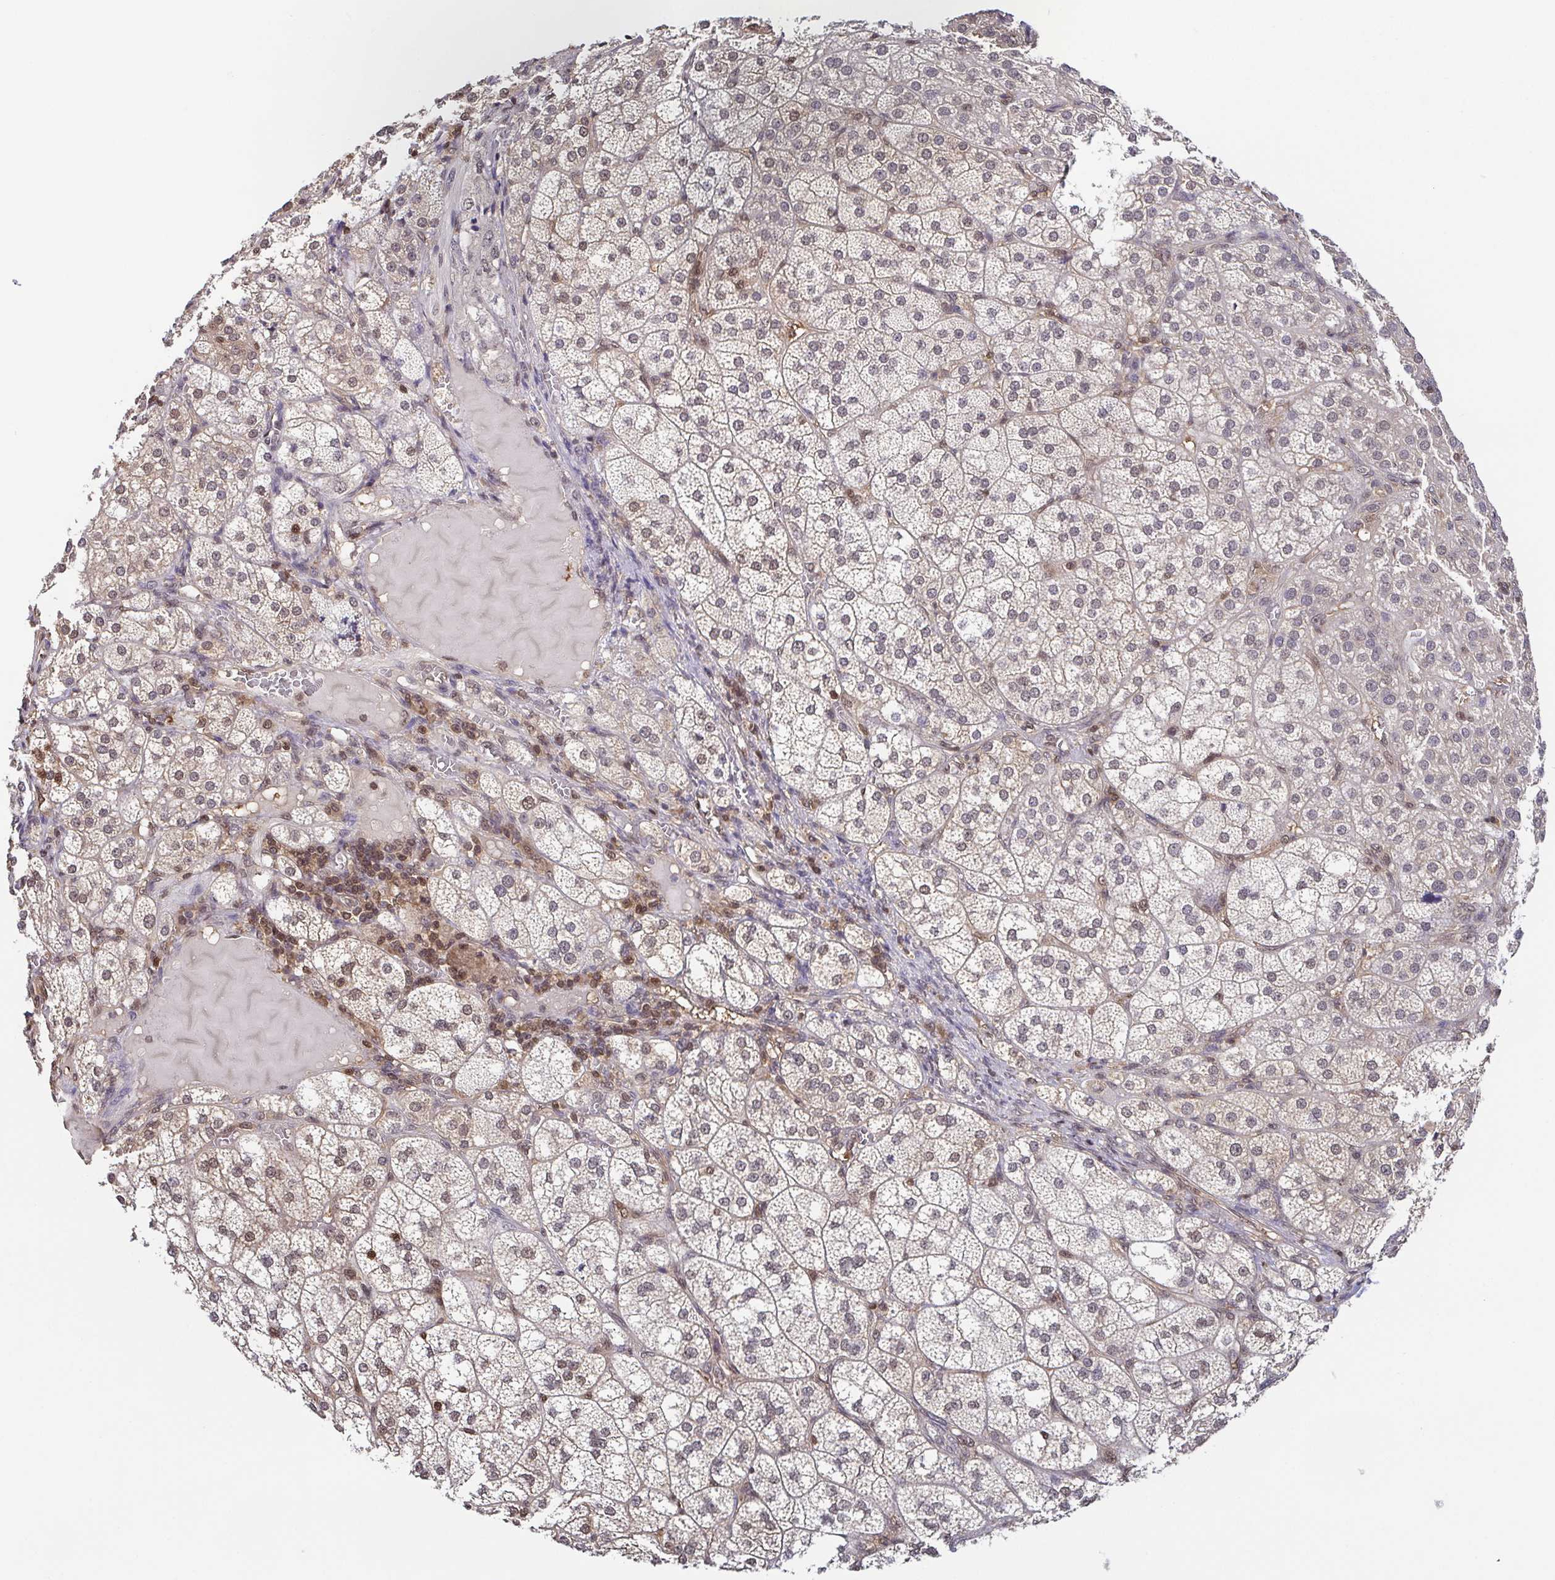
{"staining": {"intensity": "moderate", "quantity": "25%-75%", "location": "cytoplasmic/membranous,nuclear"}, "tissue": "adrenal gland", "cell_type": "Glandular cells", "image_type": "normal", "snomed": [{"axis": "morphology", "description": "Normal tissue, NOS"}, {"axis": "topography", "description": "Adrenal gland"}], "caption": "This histopathology image demonstrates unremarkable adrenal gland stained with immunohistochemistry (IHC) to label a protein in brown. The cytoplasmic/membranous,nuclear of glandular cells show moderate positivity for the protein. Nuclei are counter-stained blue.", "gene": "PSMB9", "patient": {"sex": "female", "age": 60}}